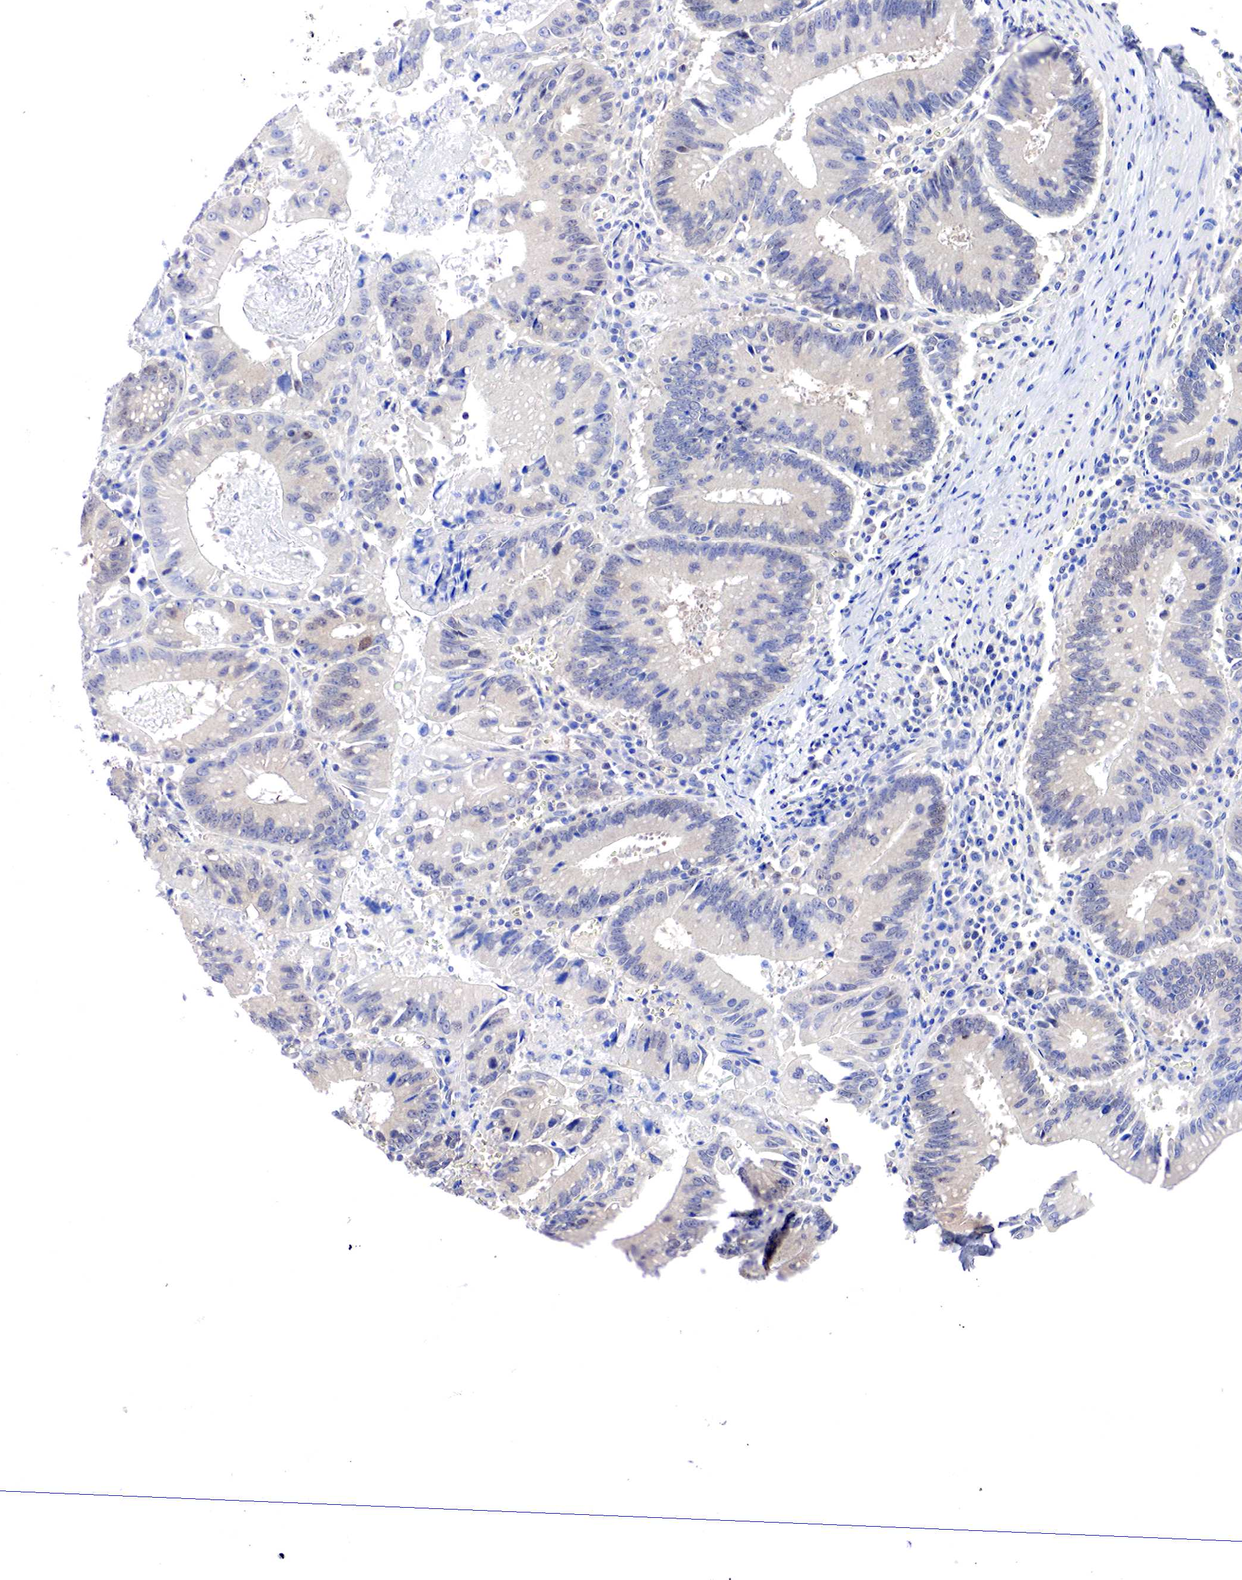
{"staining": {"intensity": "weak", "quantity": "25%-75%", "location": "cytoplasmic/membranous"}, "tissue": "colorectal cancer", "cell_type": "Tumor cells", "image_type": "cancer", "snomed": [{"axis": "morphology", "description": "Adenocarcinoma, NOS"}, {"axis": "topography", "description": "Rectum"}], "caption": "Protein positivity by immunohistochemistry (IHC) reveals weak cytoplasmic/membranous expression in approximately 25%-75% of tumor cells in adenocarcinoma (colorectal).", "gene": "PABIR2", "patient": {"sex": "female", "age": 81}}